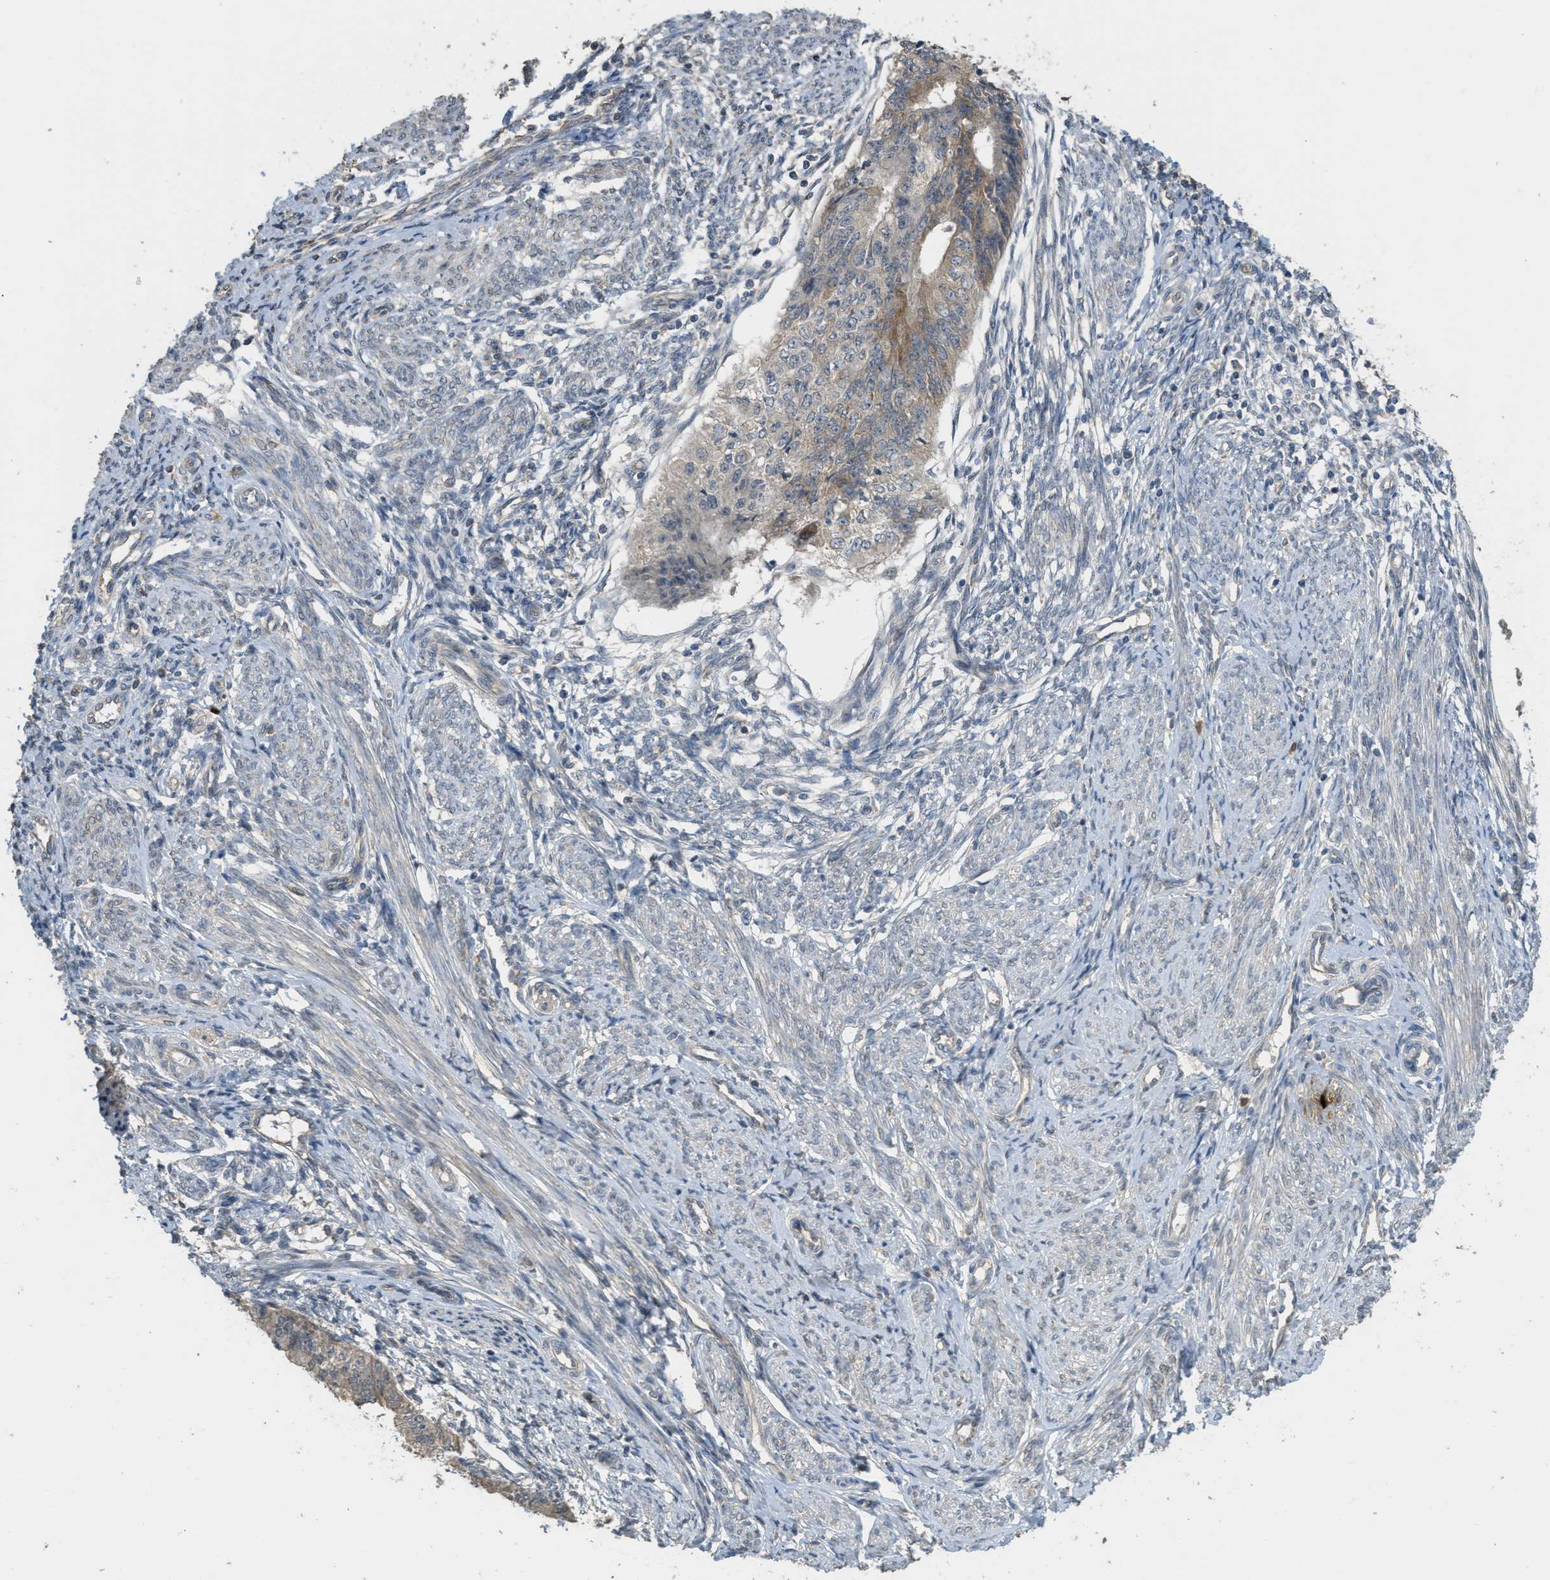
{"staining": {"intensity": "weak", "quantity": "25%-75%", "location": "cytoplasmic/membranous"}, "tissue": "endometrial cancer", "cell_type": "Tumor cells", "image_type": "cancer", "snomed": [{"axis": "morphology", "description": "Adenocarcinoma, NOS"}, {"axis": "topography", "description": "Endometrium"}], "caption": "High-magnification brightfield microscopy of adenocarcinoma (endometrial) stained with DAB (3,3'-diaminobenzidine) (brown) and counterstained with hematoxylin (blue). tumor cells exhibit weak cytoplasmic/membranous expression is seen in approximately25%-75% of cells. (Stains: DAB (3,3'-diaminobenzidine) in brown, nuclei in blue, Microscopy: brightfield microscopy at high magnification).", "gene": "IGF2BP2", "patient": {"sex": "female", "age": 32}}